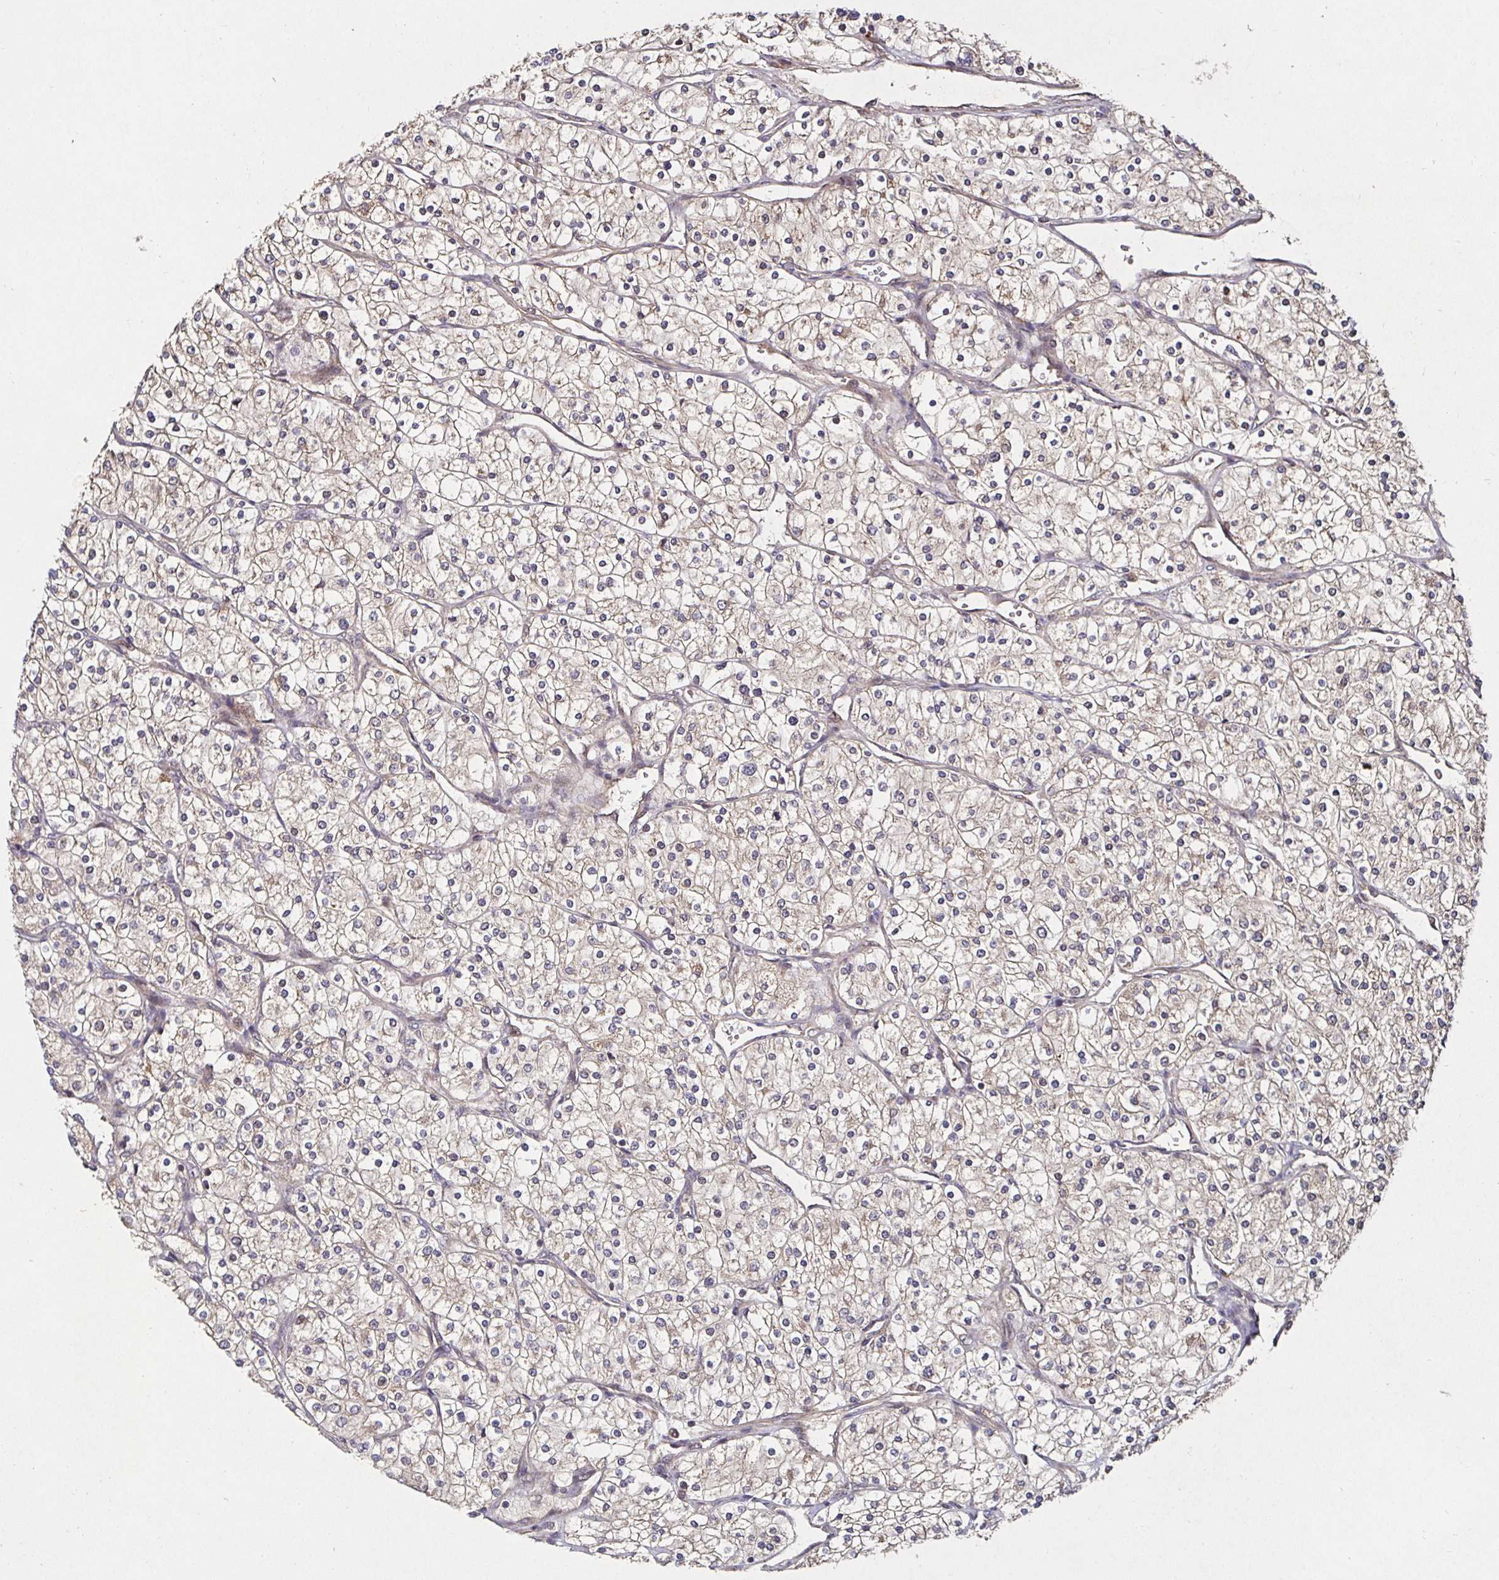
{"staining": {"intensity": "weak", "quantity": "<25%", "location": "cytoplasmic/membranous"}, "tissue": "renal cancer", "cell_type": "Tumor cells", "image_type": "cancer", "snomed": [{"axis": "morphology", "description": "Adenocarcinoma, NOS"}, {"axis": "topography", "description": "Kidney"}], "caption": "High magnification brightfield microscopy of renal cancer stained with DAB (brown) and counterstained with hematoxylin (blue): tumor cells show no significant positivity.", "gene": "SMYD3", "patient": {"sex": "male", "age": 80}}